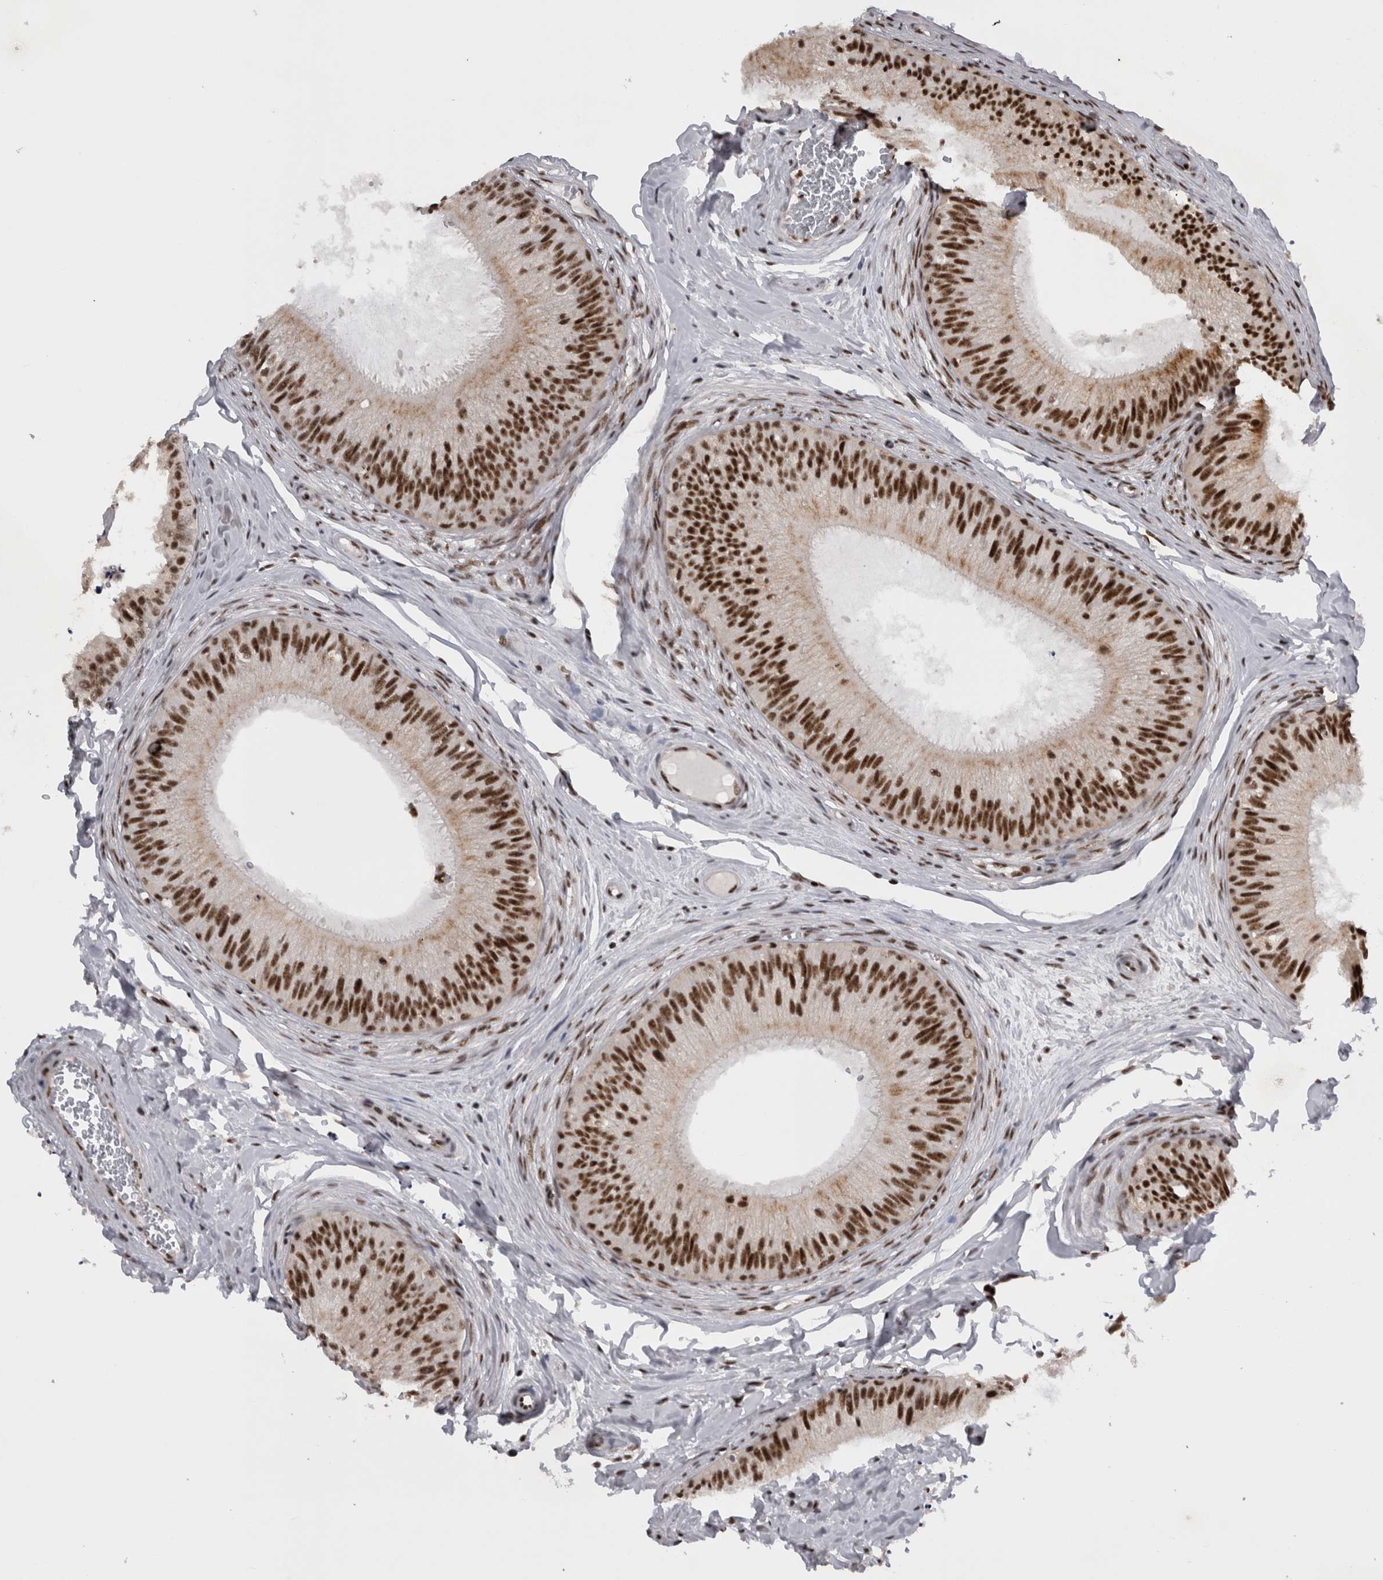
{"staining": {"intensity": "strong", "quantity": ">75%", "location": "nuclear"}, "tissue": "epididymis", "cell_type": "Glandular cells", "image_type": "normal", "snomed": [{"axis": "morphology", "description": "Normal tissue, NOS"}, {"axis": "topography", "description": "Epididymis"}], "caption": "Immunohistochemistry (IHC) of normal epididymis displays high levels of strong nuclear staining in about >75% of glandular cells. The staining was performed using DAB, with brown indicating positive protein expression. Nuclei are stained blue with hematoxylin.", "gene": "CDK11A", "patient": {"sex": "male", "age": 31}}